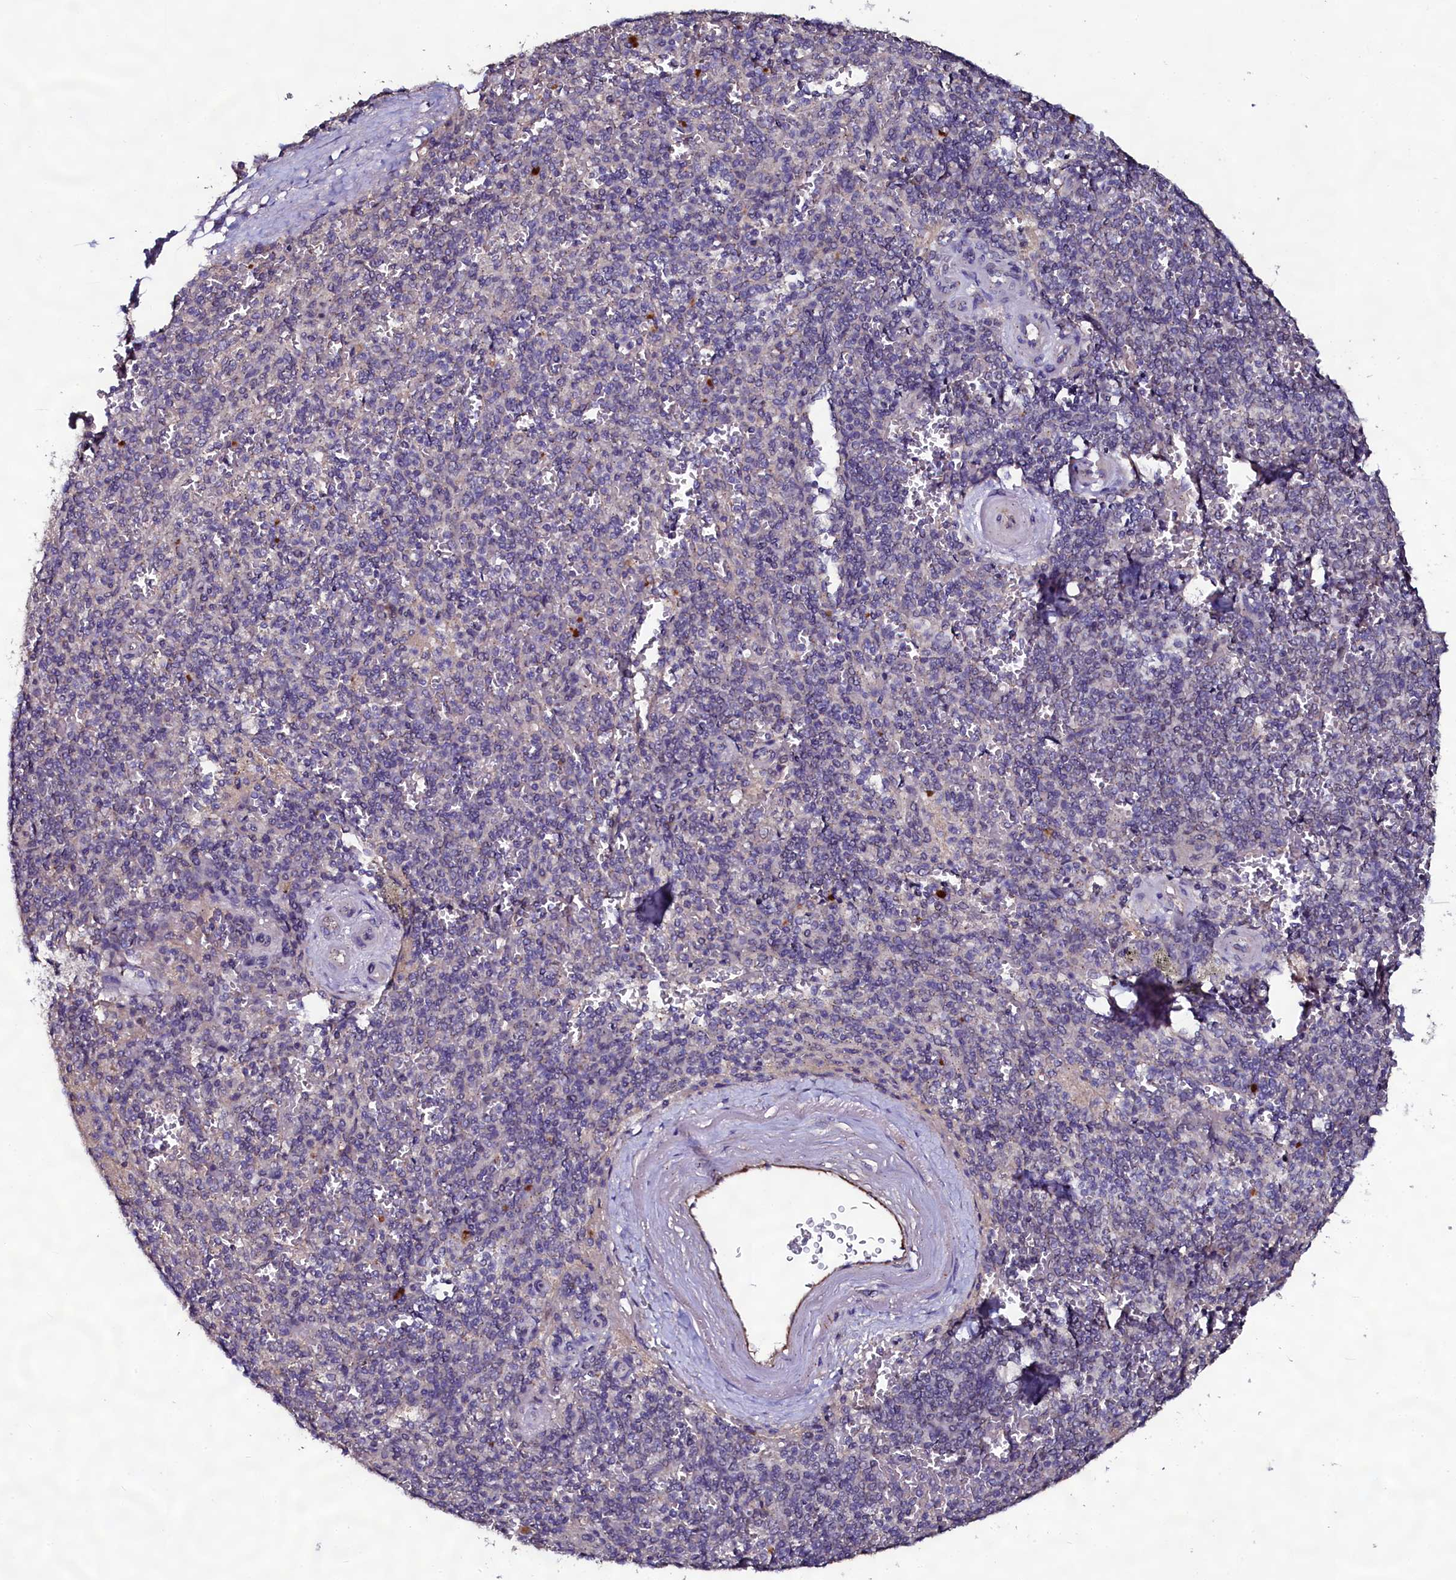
{"staining": {"intensity": "negative", "quantity": "none", "location": "none"}, "tissue": "spleen", "cell_type": "Cells in red pulp", "image_type": "normal", "snomed": [{"axis": "morphology", "description": "Normal tissue, NOS"}, {"axis": "topography", "description": "Spleen"}], "caption": "A high-resolution histopathology image shows IHC staining of unremarkable spleen, which exhibits no significant positivity in cells in red pulp. (Immunohistochemistry (ihc), brightfield microscopy, high magnification).", "gene": "USPL1", "patient": {"sex": "male", "age": 82}}